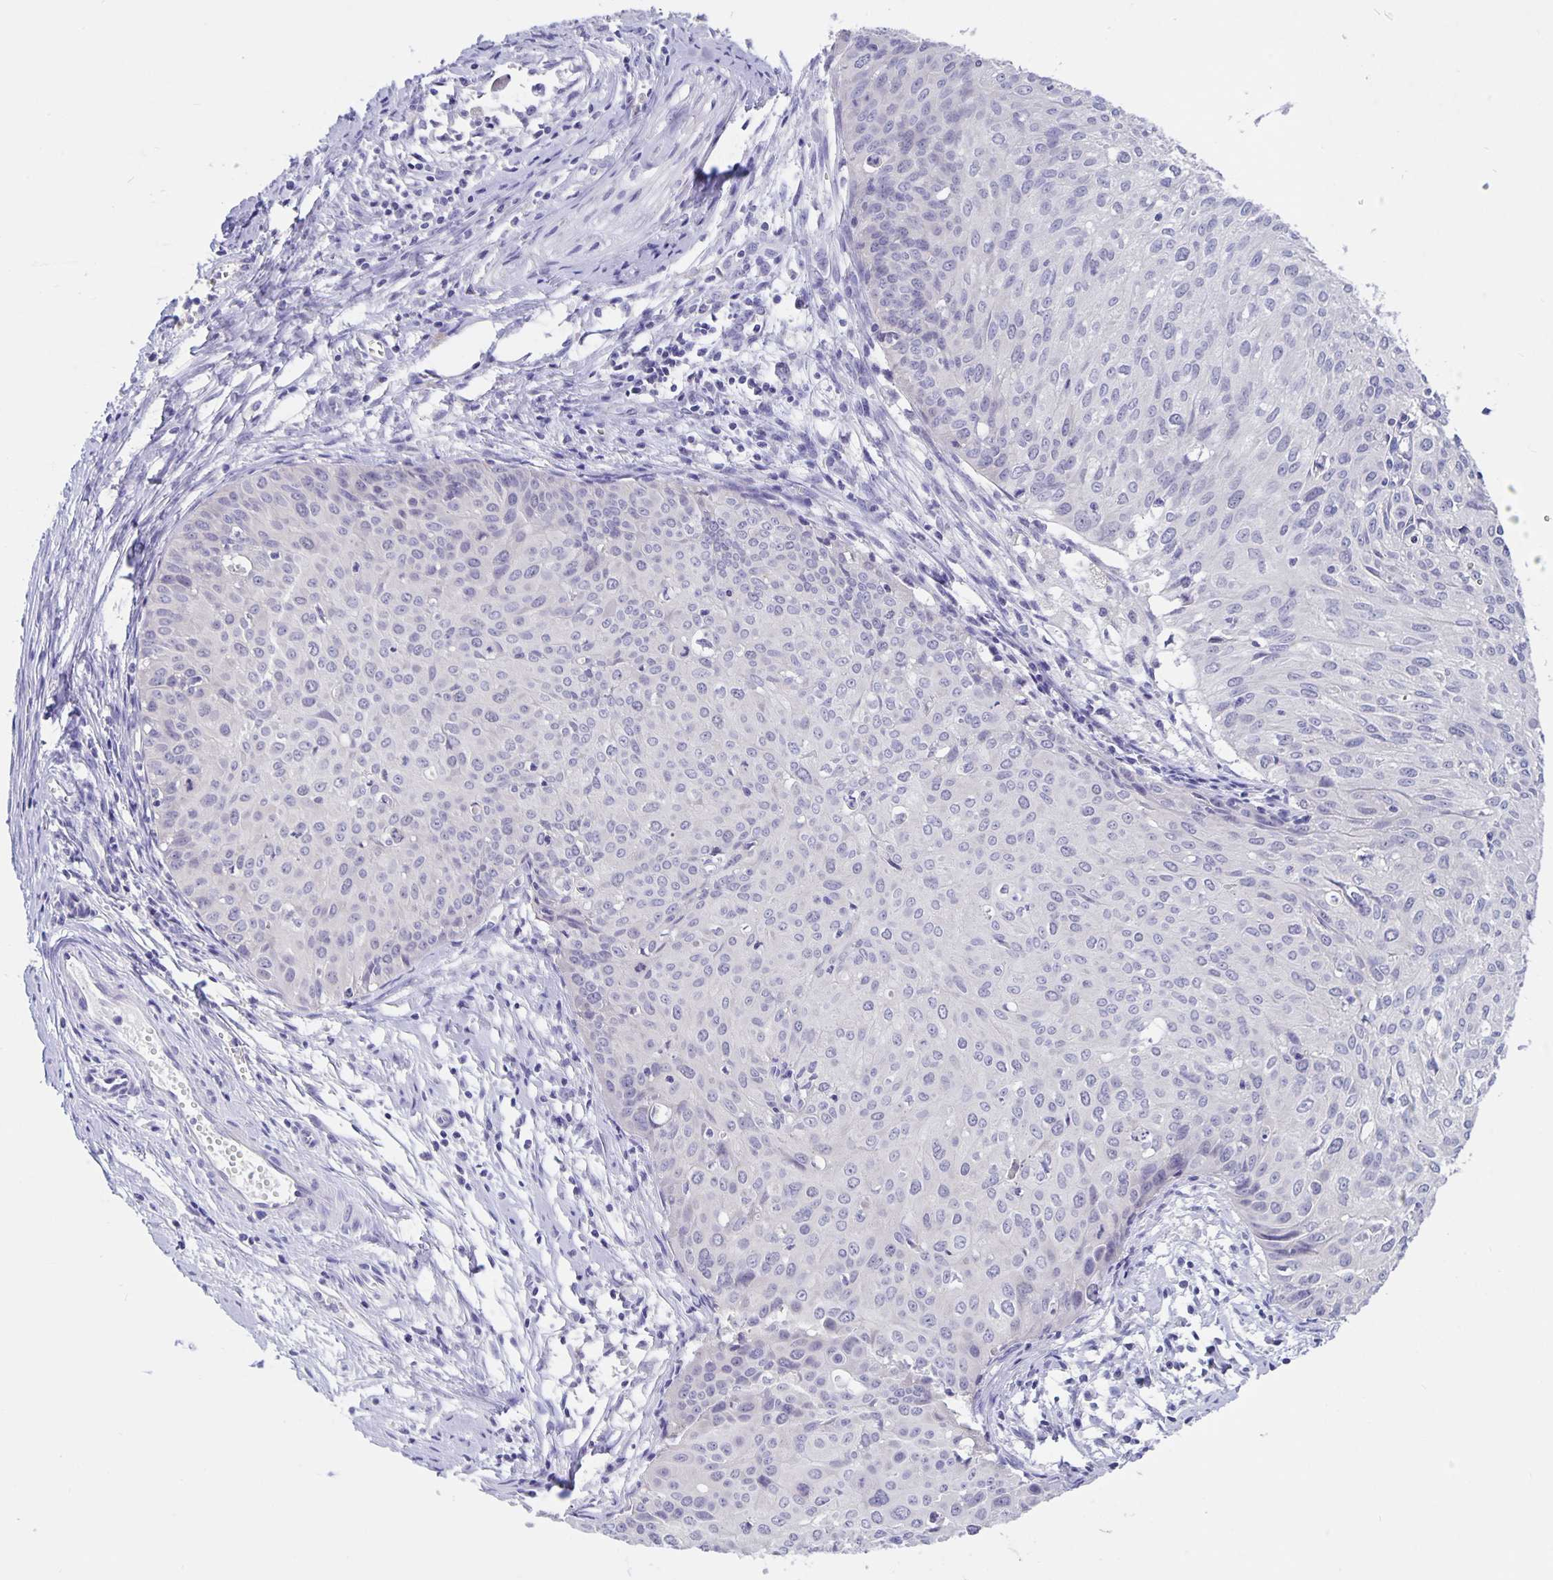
{"staining": {"intensity": "negative", "quantity": "none", "location": "none"}, "tissue": "cervical cancer", "cell_type": "Tumor cells", "image_type": "cancer", "snomed": [{"axis": "morphology", "description": "Squamous cell carcinoma, NOS"}, {"axis": "topography", "description": "Cervix"}], "caption": "Immunohistochemistry of cervical cancer (squamous cell carcinoma) displays no positivity in tumor cells.", "gene": "ERMN", "patient": {"sex": "female", "age": 50}}